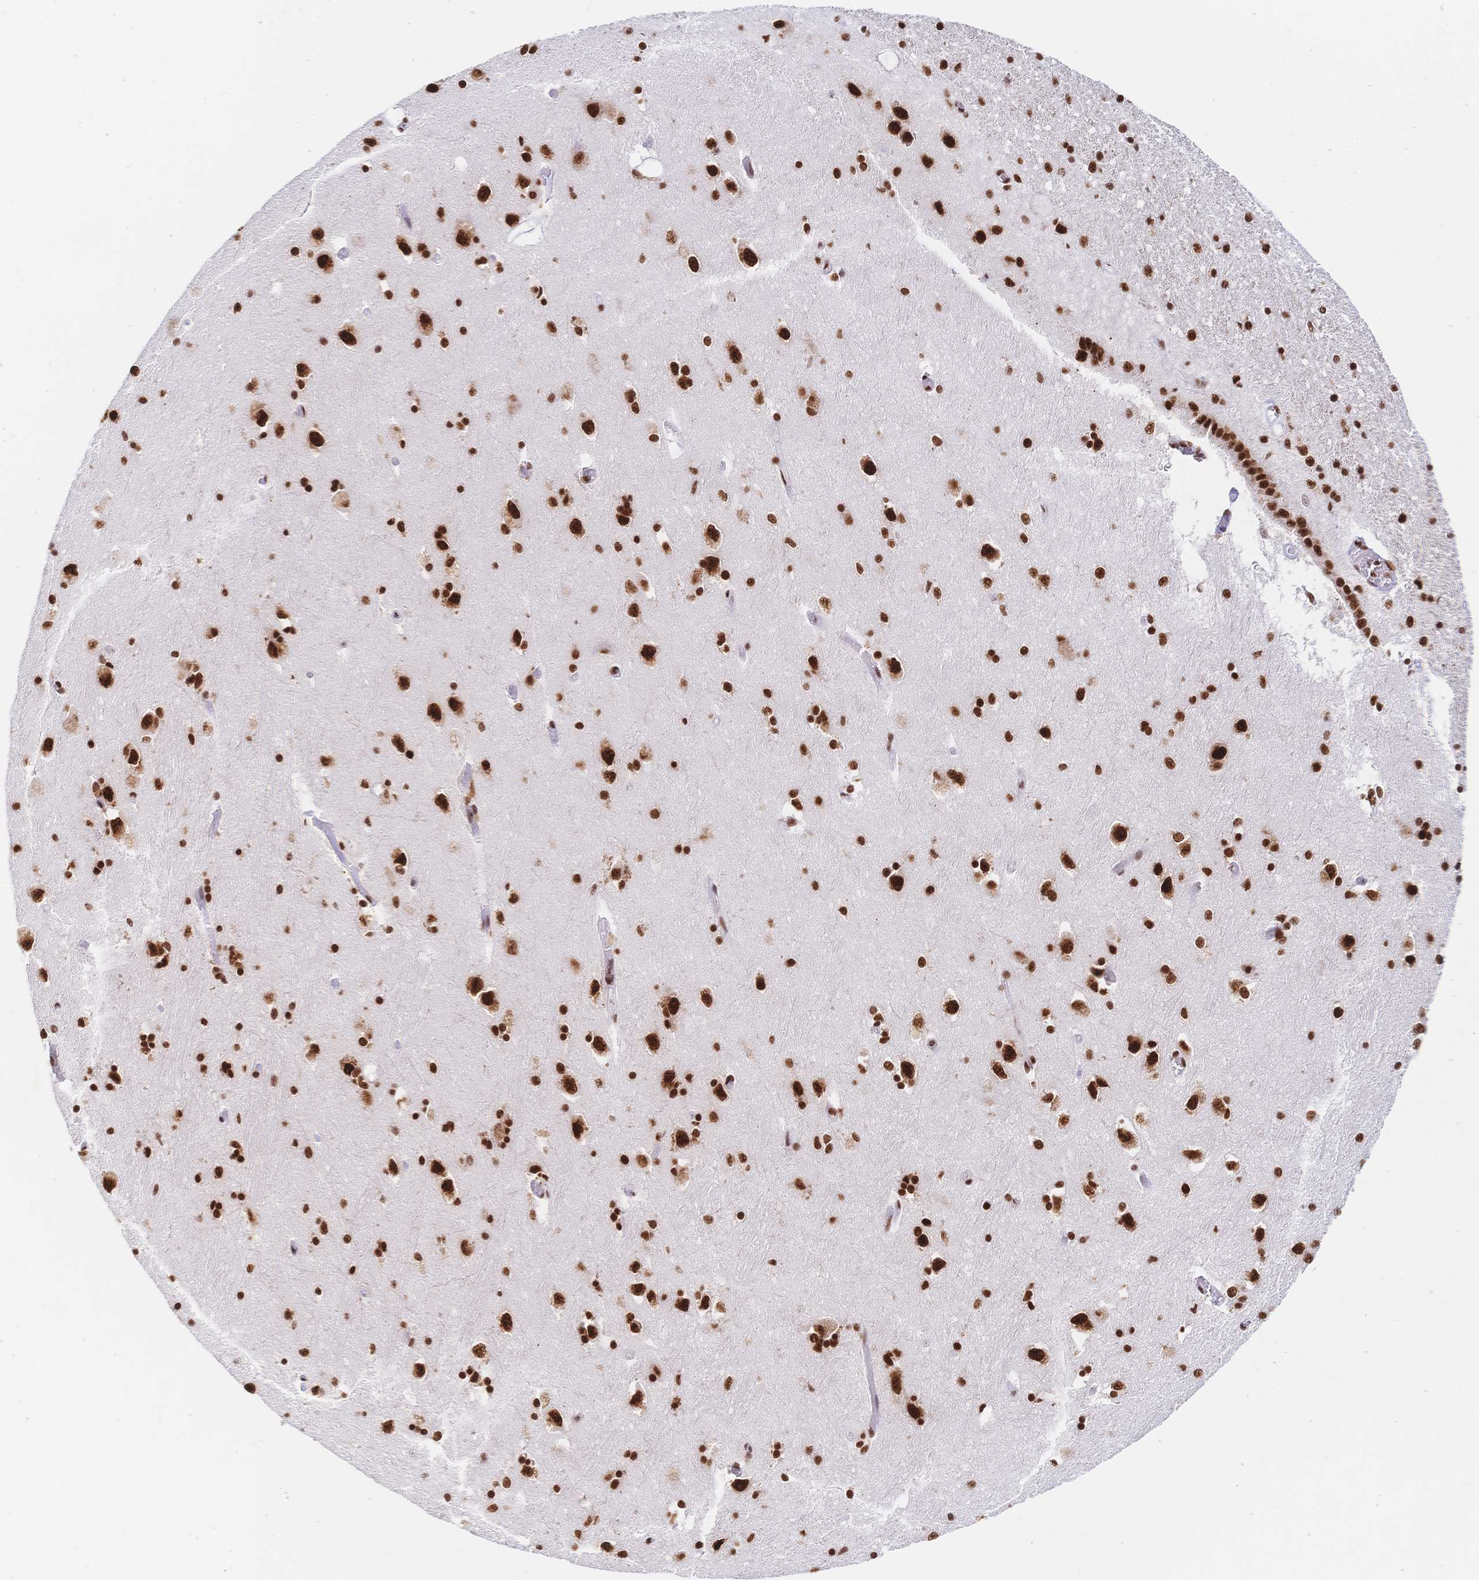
{"staining": {"intensity": "strong", "quantity": ">75%", "location": "nuclear"}, "tissue": "caudate", "cell_type": "Glial cells", "image_type": "normal", "snomed": [{"axis": "morphology", "description": "Normal tissue, NOS"}, {"axis": "topography", "description": "Lateral ventricle wall"}, {"axis": "topography", "description": "Hippocampus"}], "caption": "This micrograph shows immunohistochemistry staining of normal caudate, with high strong nuclear expression in approximately >75% of glial cells.", "gene": "SRSF1", "patient": {"sex": "female", "age": 63}}